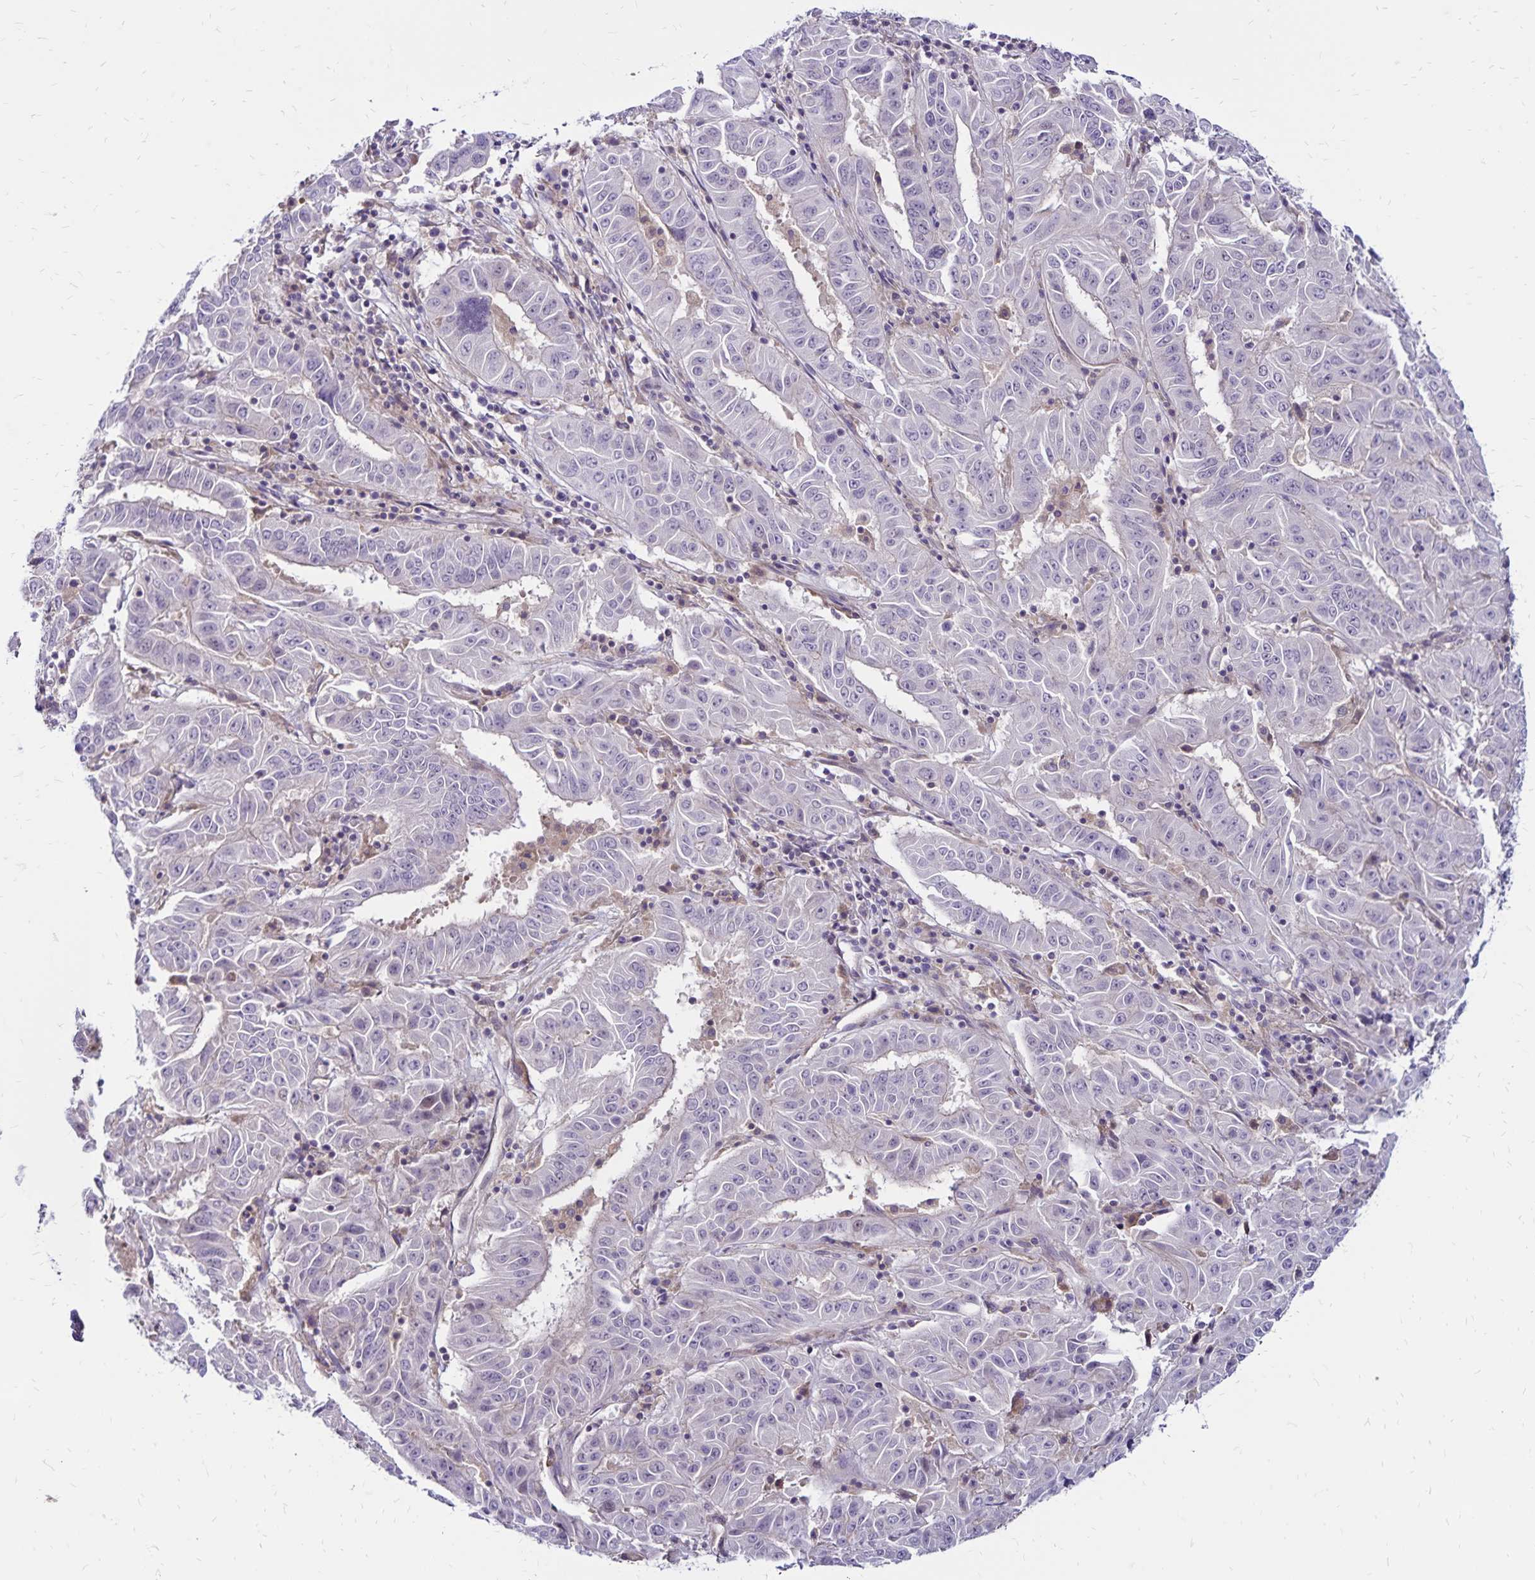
{"staining": {"intensity": "negative", "quantity": "none", "location": "none"}, "tissue": "pancreatic cancer", "cell_type": "Tumor cells", "image_type": "cancer", "snomed": [{"axis": "morphology", "description": "Adenocarcinoma, NOS"}, {"axis": "topography", "description": "Pancreas"}], "caption": "This is an immunohistochemistry micrograph of pancreatic cancer. There is no expression in tumor cells.", "gene": "FSD1", "patient": {"sex": "male", "age": 63}}